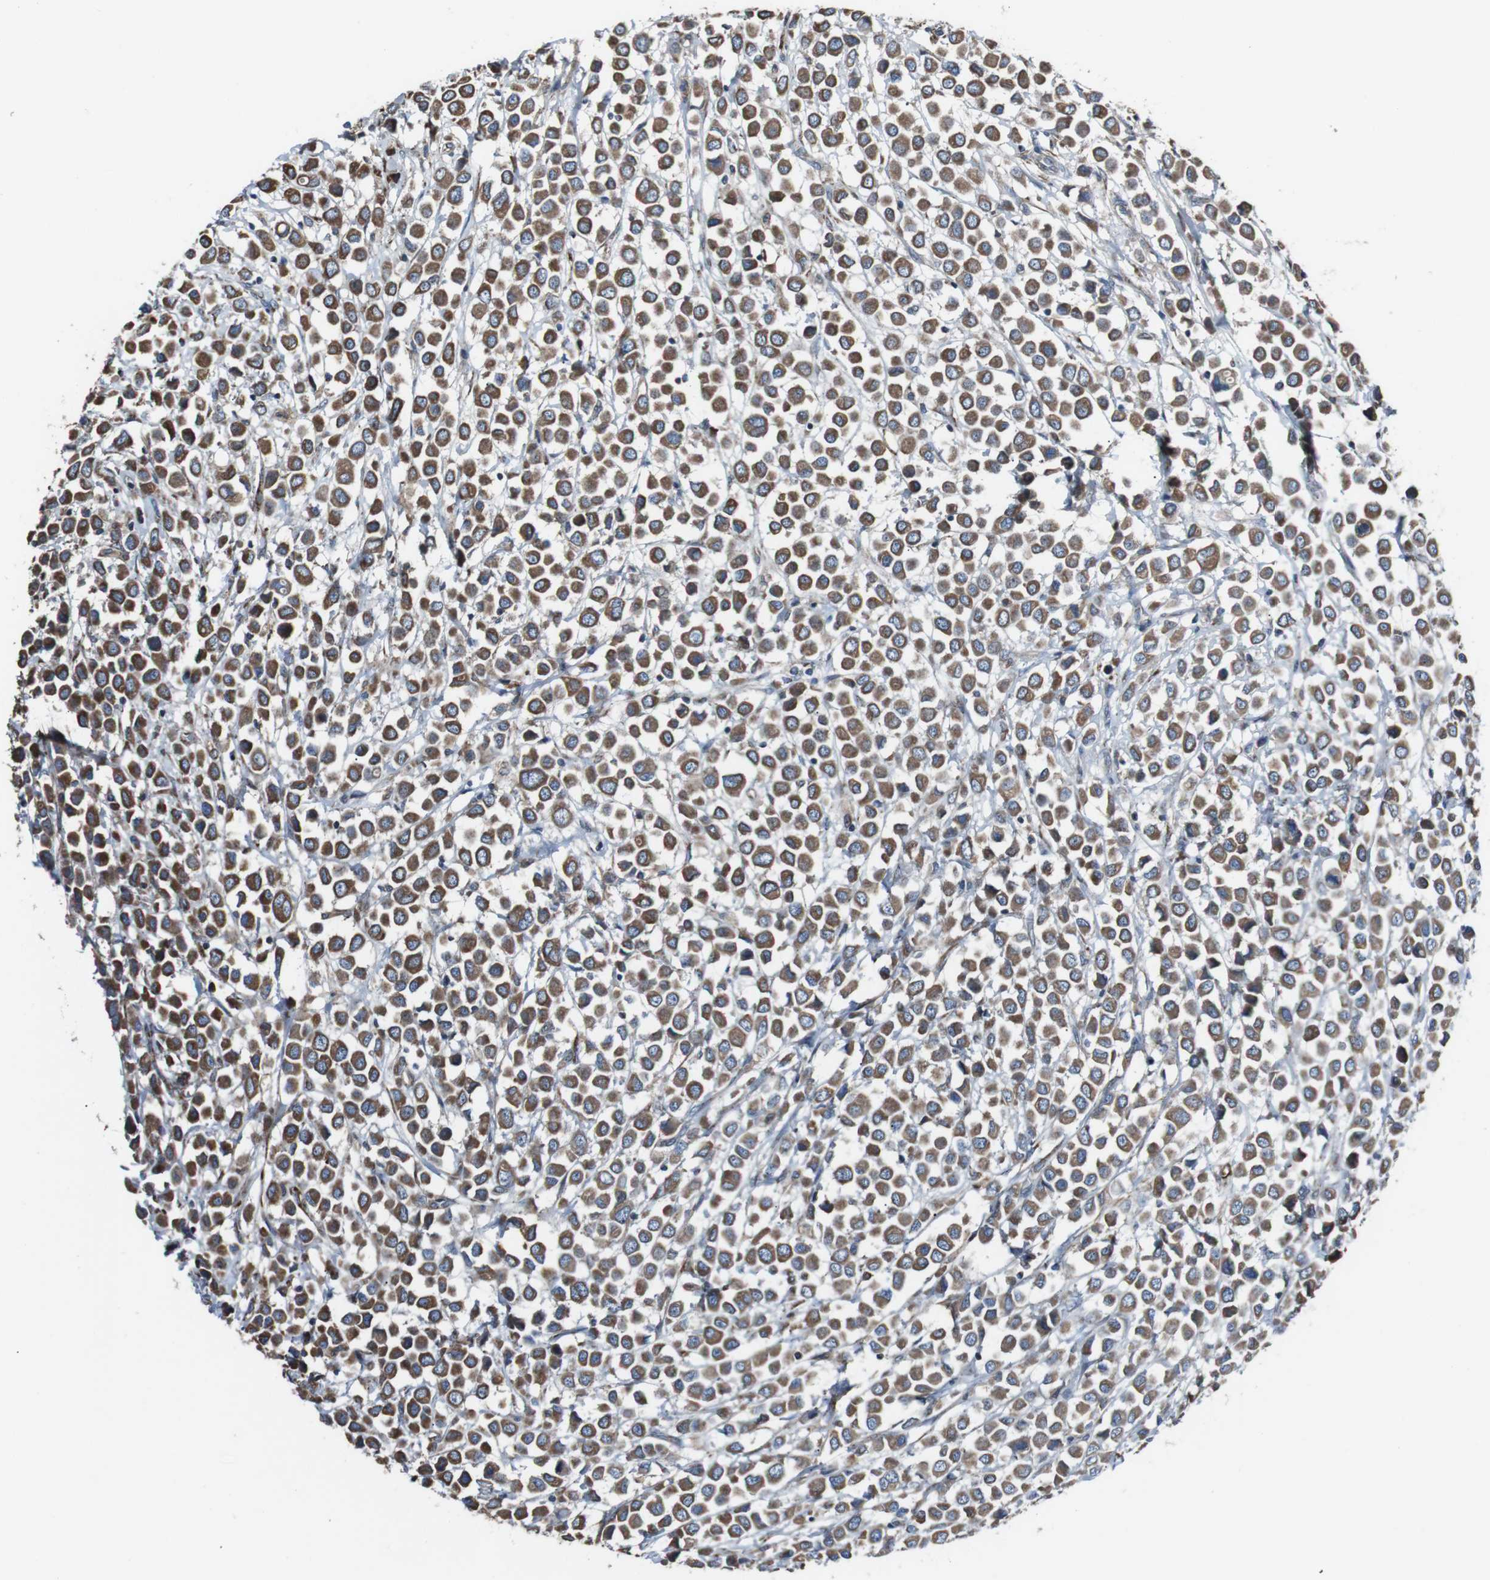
{"staining": {"intensity": "moderate", "quantity": ">75%", "location": "cytoplasmic/membranous"}, "tissue": "breast cancer", "cell_type": "Tumor cells", "image_type": "cancer", "snomed": [{"axis": "morphology", "description": "Duct carcinoma"}, {"axis": "topography", "description": "Breast"}], "caption": "Immunohistochemical staining of infiltrating ductal carcinoma (breast) demonstrates medium levels of moderate cytoplasmic/membranous positivity in about >75% of tumor cells.", "gene": "CISD2", "patient": {"sex": "female", "age": 61}}